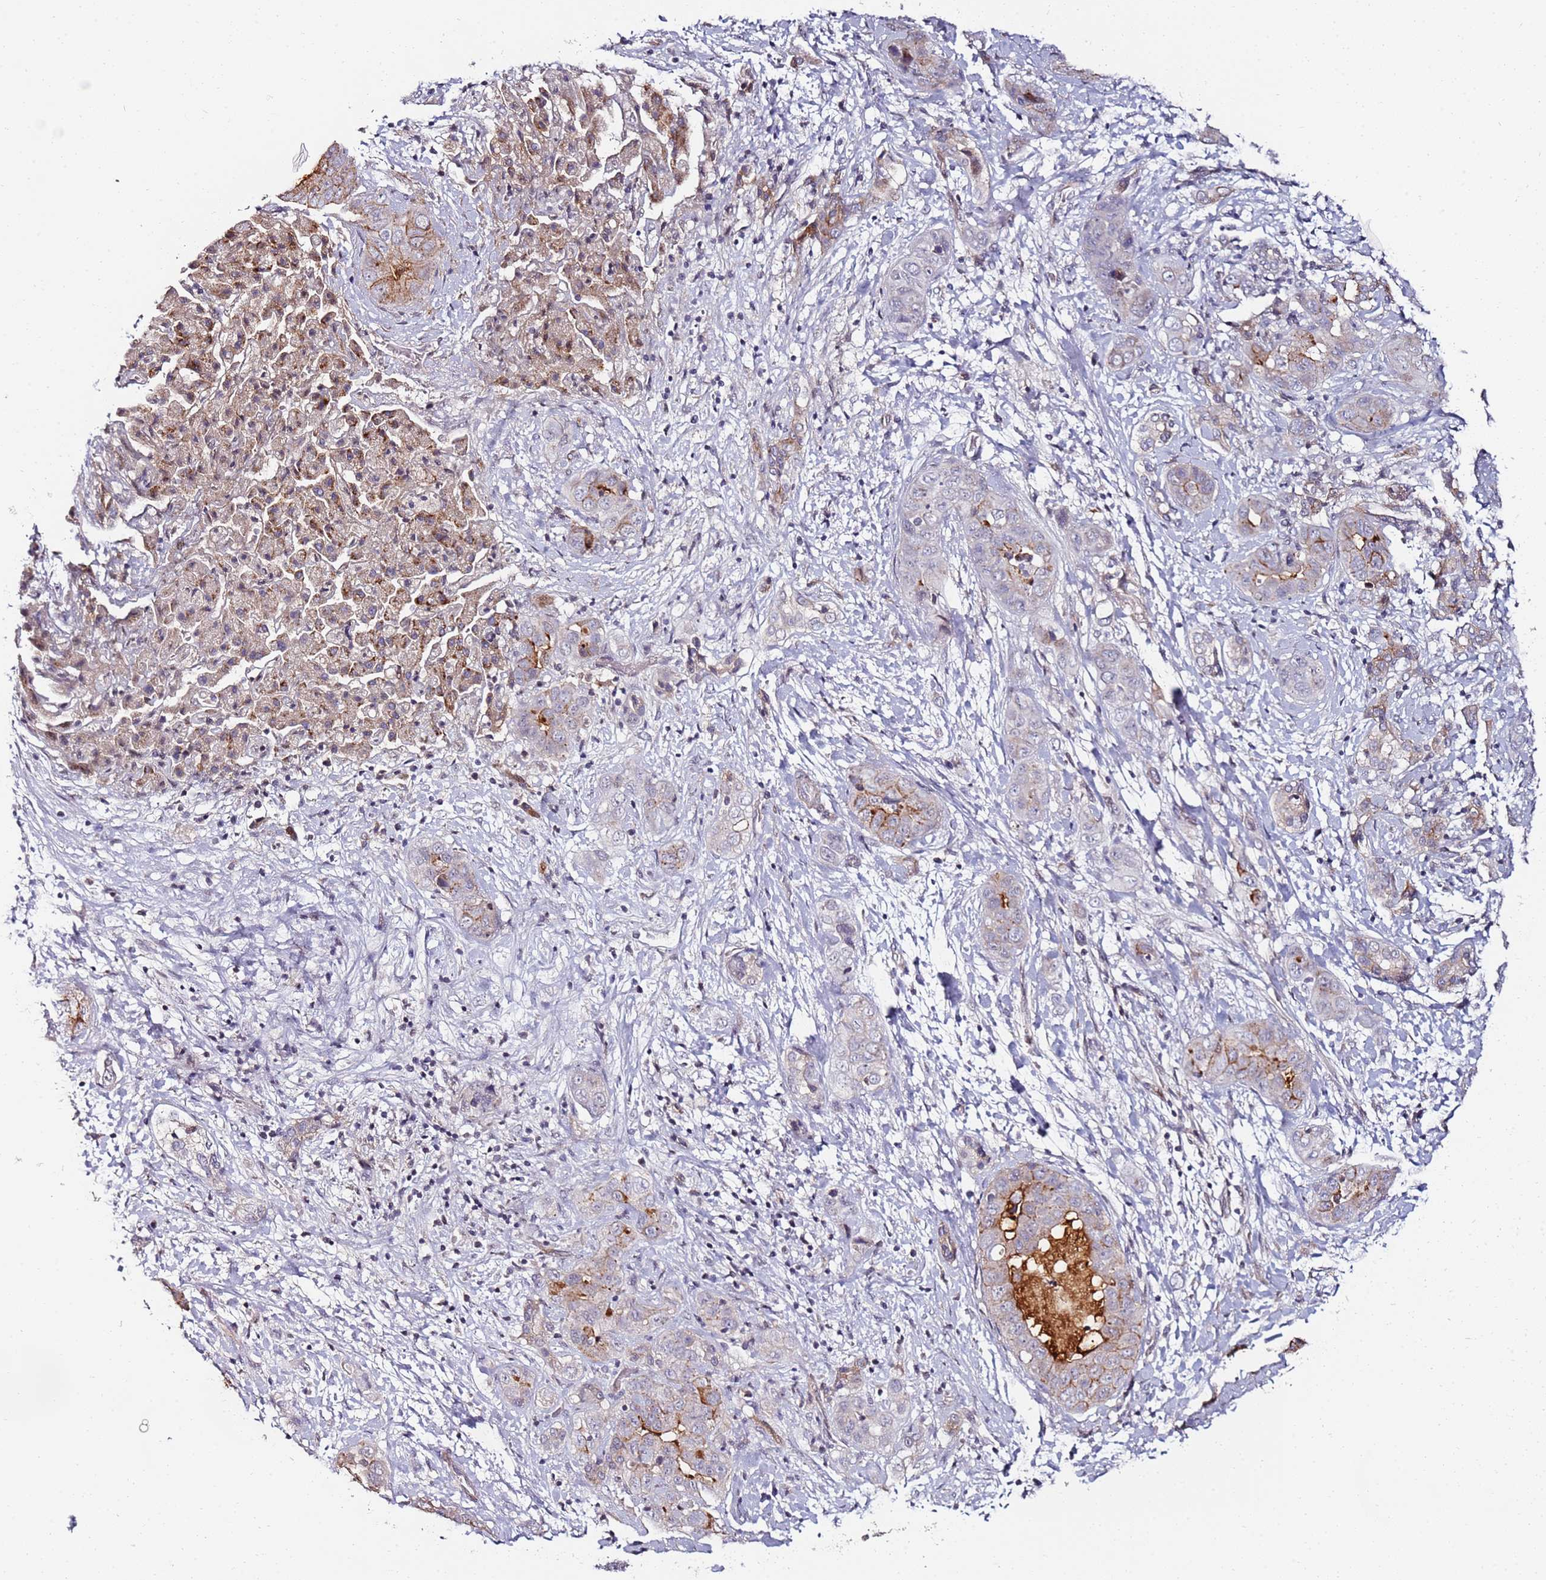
{"staining": {"intensity": "moderate", "quantity": "<25%", "location": "cytoplasmic/membranous"}, "tissue": "liver cancer", "cell_type": "Tumor cells", "image_type": "cancer", "snomed": [{"axis": "morphology", "description": "Cholangiocarcinoma"}, {"axis": "topography", "description": "Liver"}], "caption": "Brown immunohistochemical staining in human cholangiocarcinoma (liver) demonstrates moderate cytoplasmic/membranous positivity in approximately <25% of tumor cells.", "gene": "DUSP28", "patient": {"sex": "female", "age": 52}}